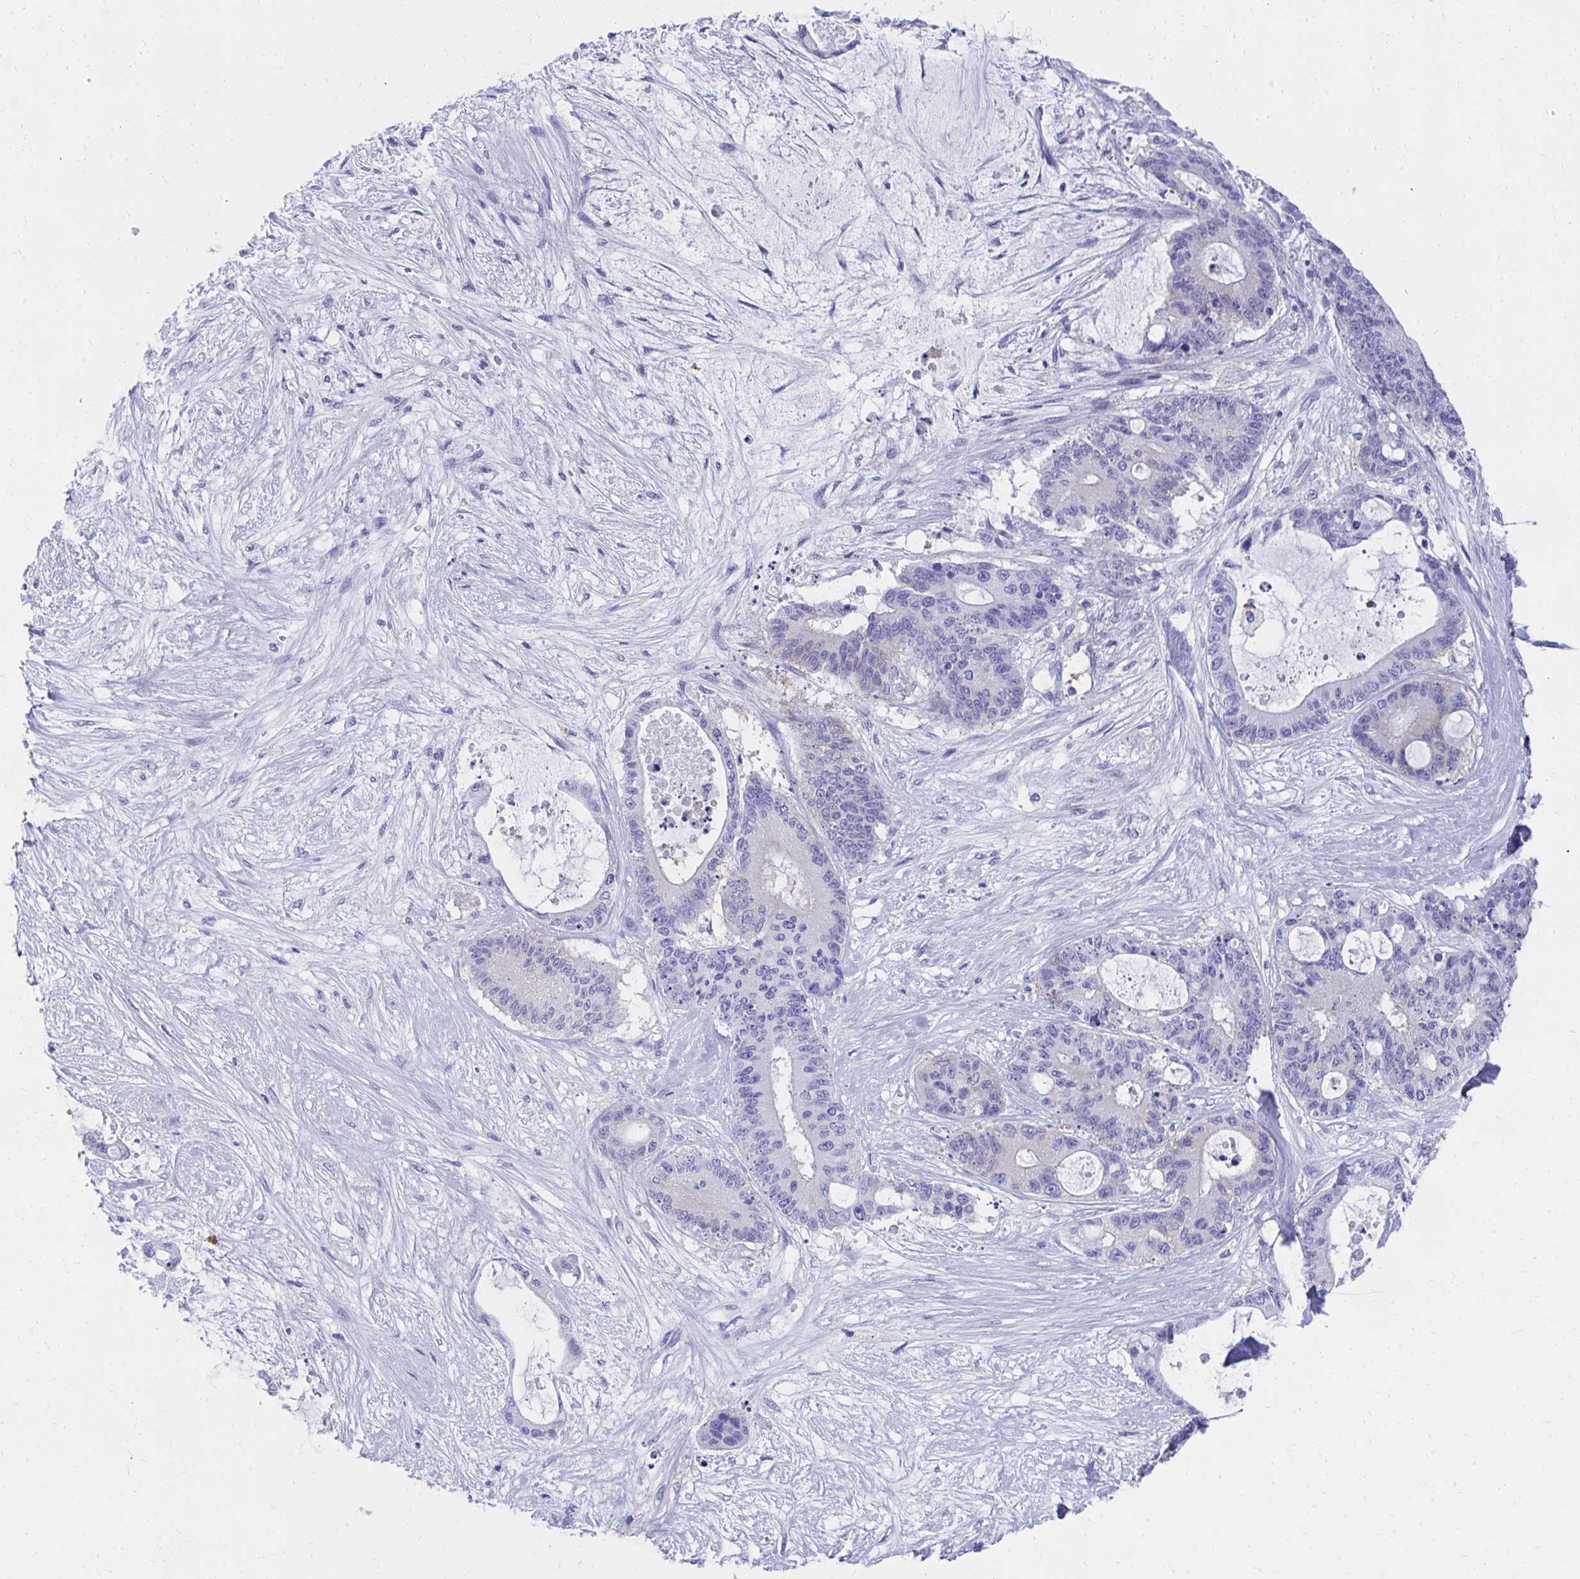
{"staining": {"intensity": "negative", "quantity": "none", "location": "none"}, "tissue": "liver cancer", "cell_type": "Tumor cells", "image_type": "cancer", "snomed": [{"axis": "morphology", "description": "Normal tissue, NOS"}, {"axis": "morphology", "description": "Cholangiocarcinoma"}, {"axis": "topography", "description": "Liver"}, {"axis": "topography", "description": "Peripheral nerve tissue"}], "caption": "Human liver cancer stained for a protein using IHC displays no expression in tumor cells.", "gene": "HGD", "patient": {"sex": "female", "age": 73}}